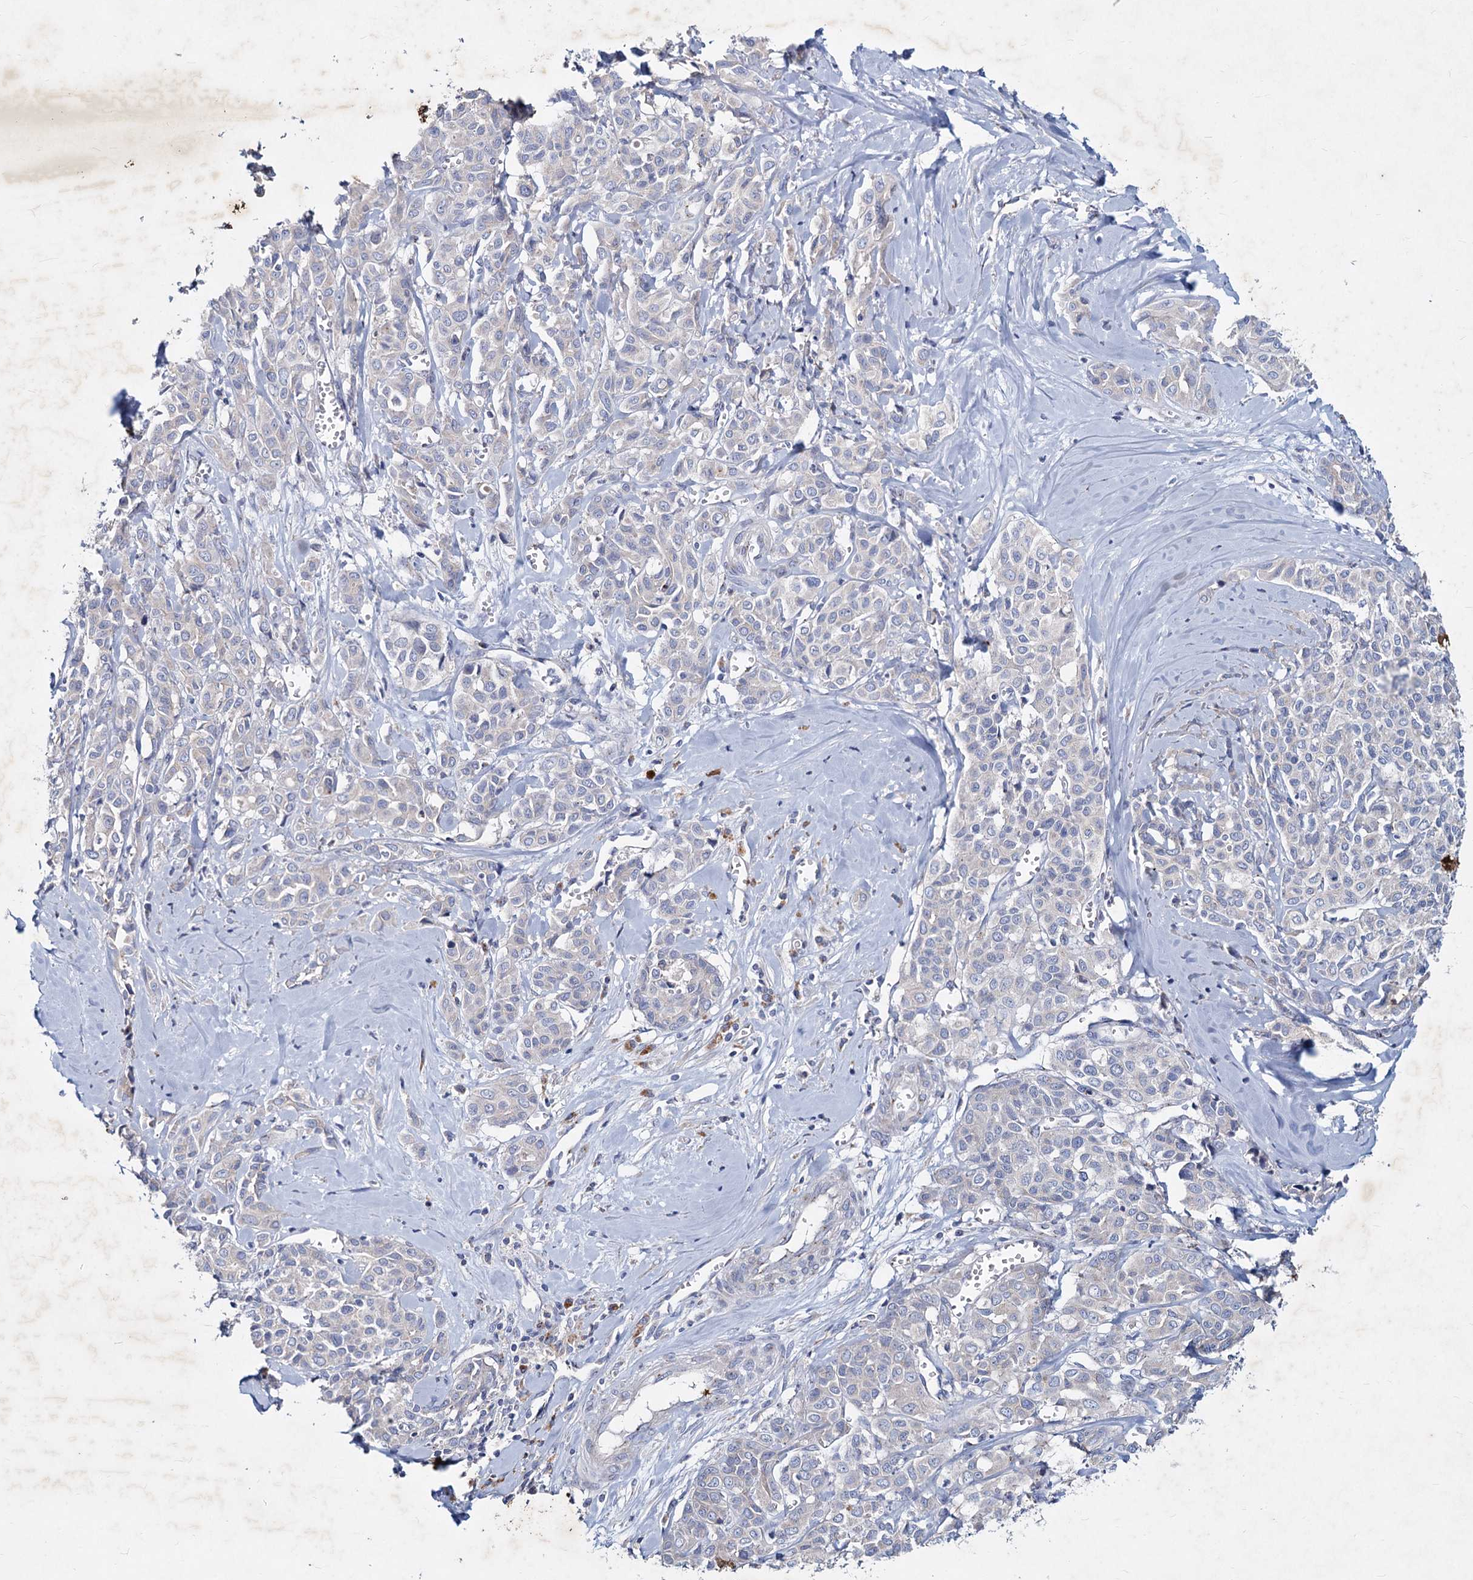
{"staining": {"intensity": "negative", "quantity": "none", "location": "none"}, "tissue": "liver cancer", "cell_type": "Tumor cells", "image_type": "cancer", "snomed": [{"axis": "morphology", "description": "Cholangiocarcinoma"}, {"axis": "topography", "description": "Liver"}], "caption": "Immunohistochemistry (IHC) photomicrograph of neoplastic tissue: human liver cancer (cholangiocarcinoma) stained with DAB (3,3'-diaminobenzidine) demonstrates no significant protein staining in tumor cells.", "gene": "AGBL4", "patient": {"sex": "female", "age": 77}}